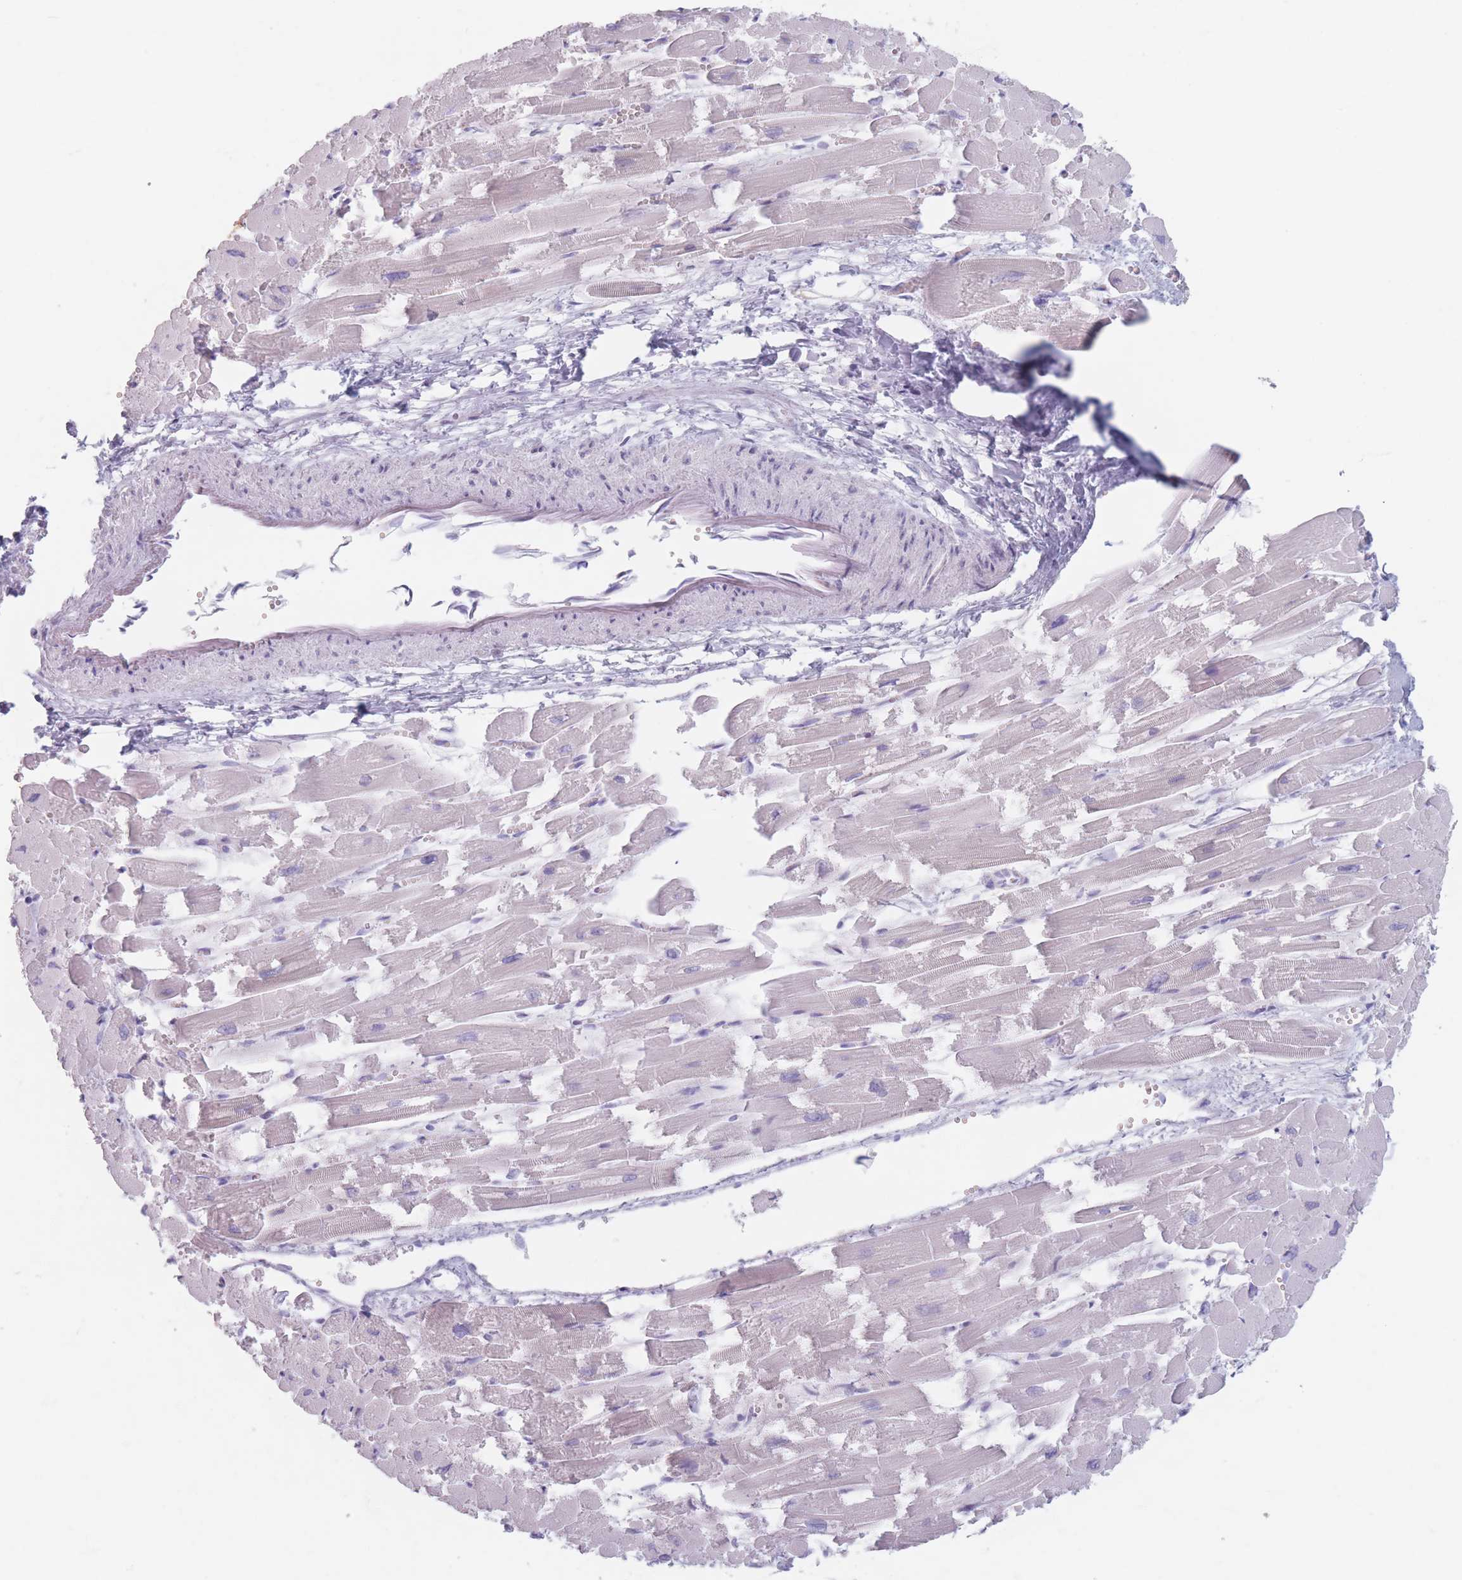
{"staining": {"intensity": "negative", "quantity": "none", "location": "none"}, "tissue": "heart muscle", "cell_type": "Cardiomyocytes", "image_type": "normal", "snomed": [{"axis": "morphology", "description": "Normal tissue, NOS"}, {"axis": "topography", "description": "Heart"}], "caption": "This histopathology image is of normal heart muscle stained with immunohistochemistry (IHC) to label a protein in brown with the nuclei are counter-stained blue. There is no expression in cardiomyocytes. The staining is performed using DAB (3,3'-diaminobenzidine) brown chromogen with nuclei counter-stained in using hematoxylin.", "gene": "PIGM", "patient": {"sex": "male", "age": 54}}